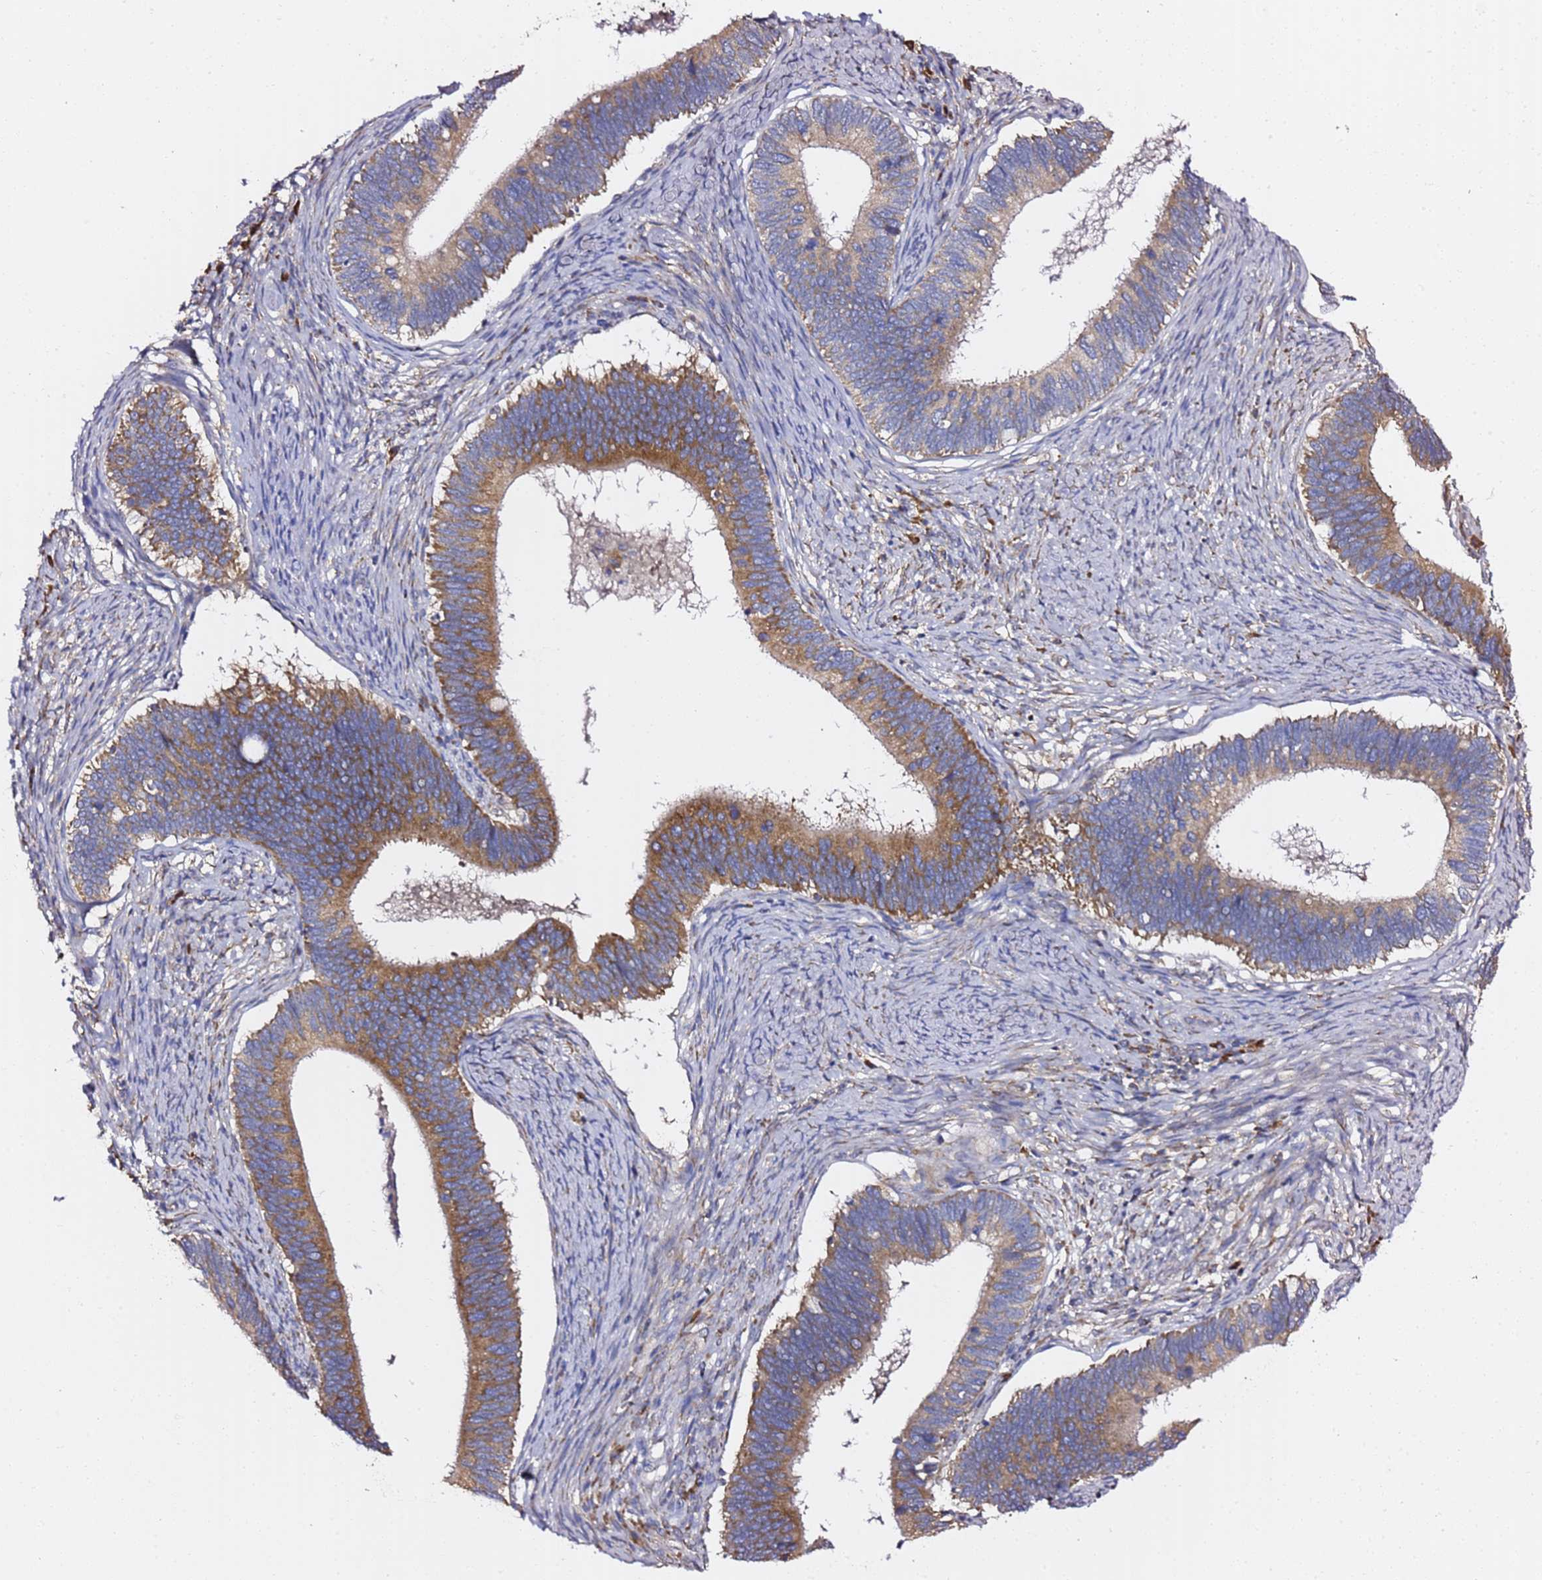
{"staining": {"intensity": "moderate", "quantity": ">75%", "location": "cytoplasmic/membranous"}, "tissue": "cervical cancer", "cell_type": "Tumor cells", "image_type": "cancer", "snomed": [{"axis": "morphology", "description": "Adenocarcinoma, NOS"}, {"axis": "topography", "description": "Cervix"}], "caption": "Brown immunohistochemical staining in cervical cancer reveals moderate cytoplasmic/membranous positivity in approximately >75% of tumor cells.", "gene": "C19orf12", "patient": {"sex": "female", "age": 42}}